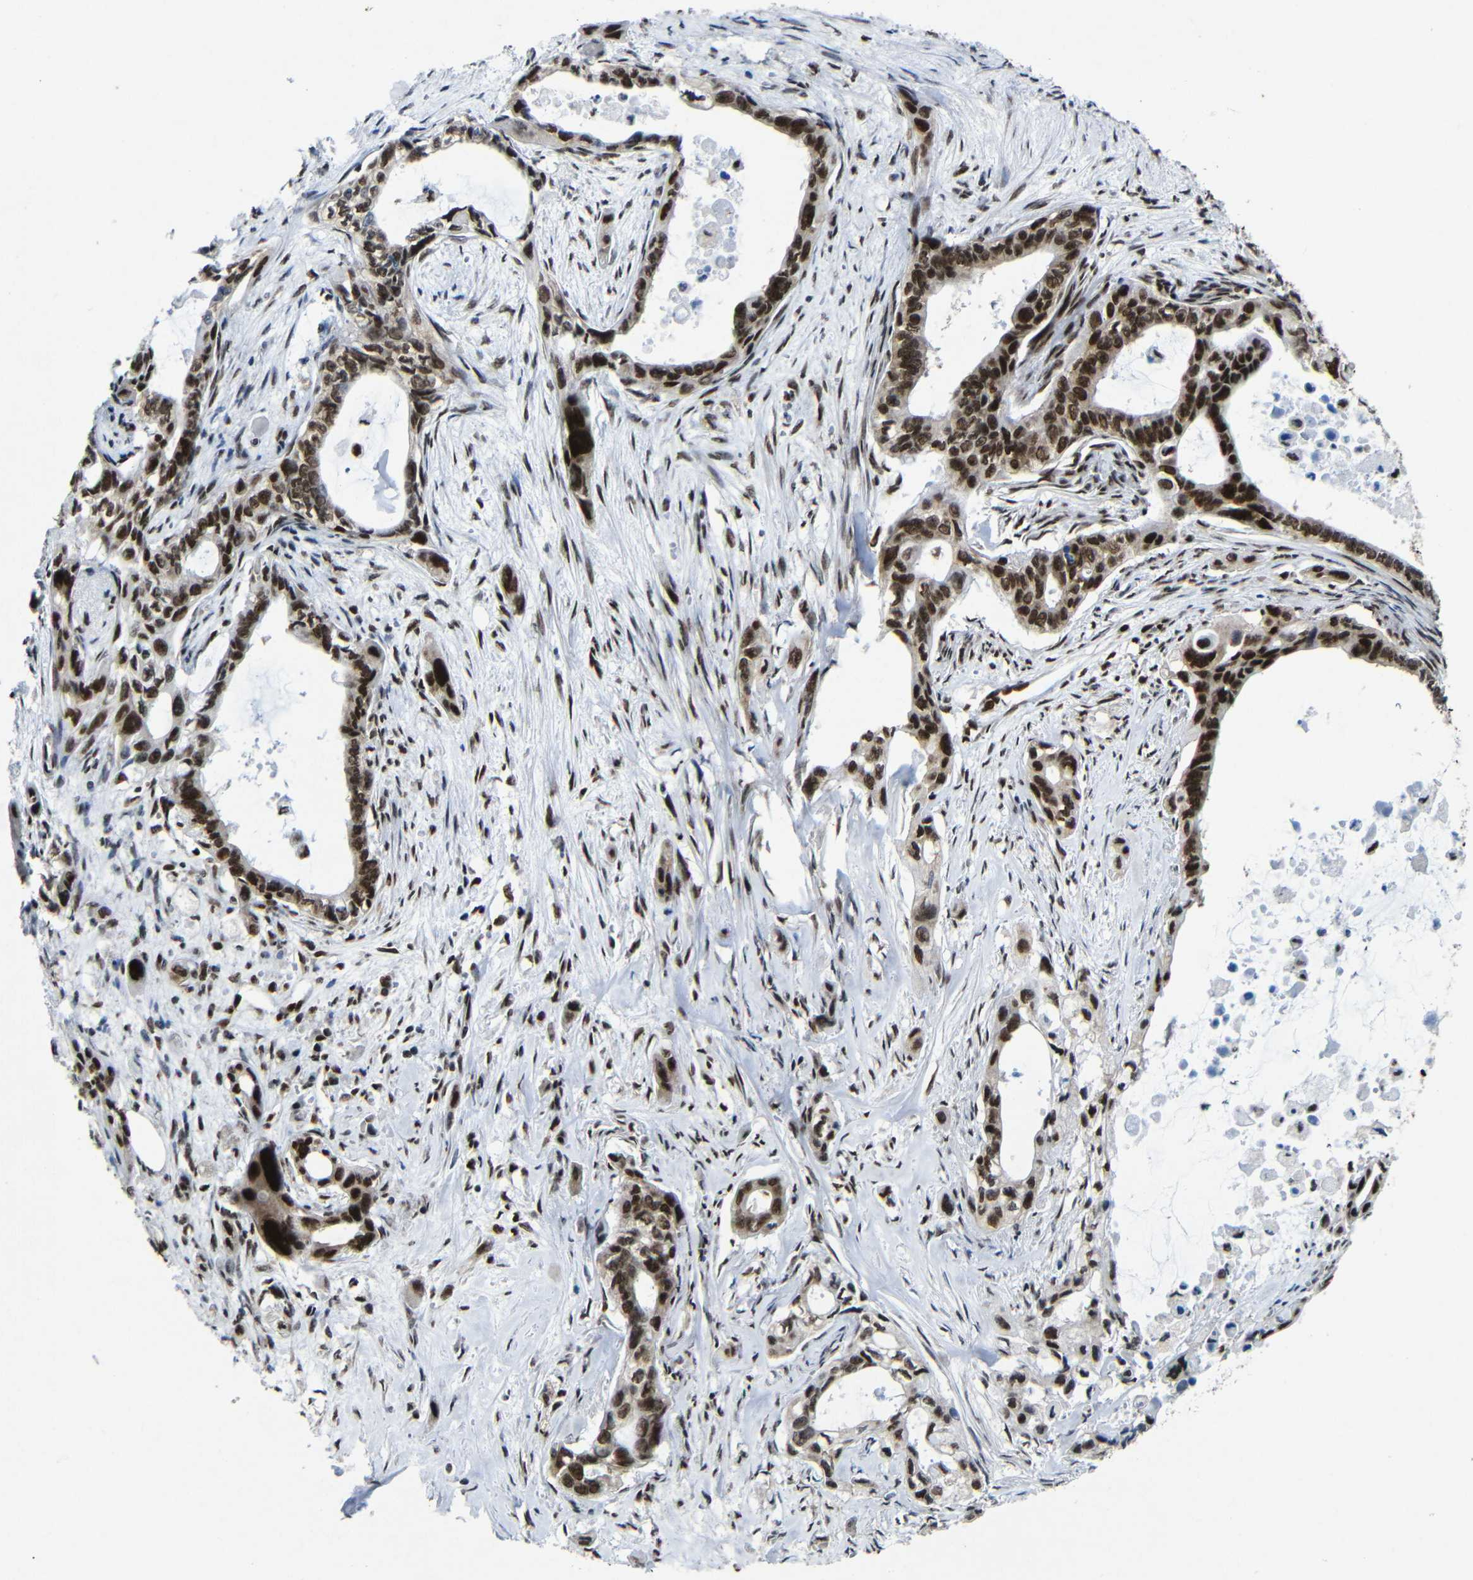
{"staining": {"intensity": "strong", "quantity": ">75%", "location": "nuclear"}, "tissue": "pancreatic cancer", "cell_type": "Tumor cells", "image_type": "cancer", "snomed": [{"axis": "morphology", "description": "Adenocarcinoma, NOS"}, {"axis": "topography", "description": "Pancreas"}], "caption": "Pancreatic cancer stained with immunohistochemistry (IHC) shows strong nuclear positivity in approximately >75% of tumor cells.", "gene": "PTBP1", "patient": {"sex": "male", "age": 73}}